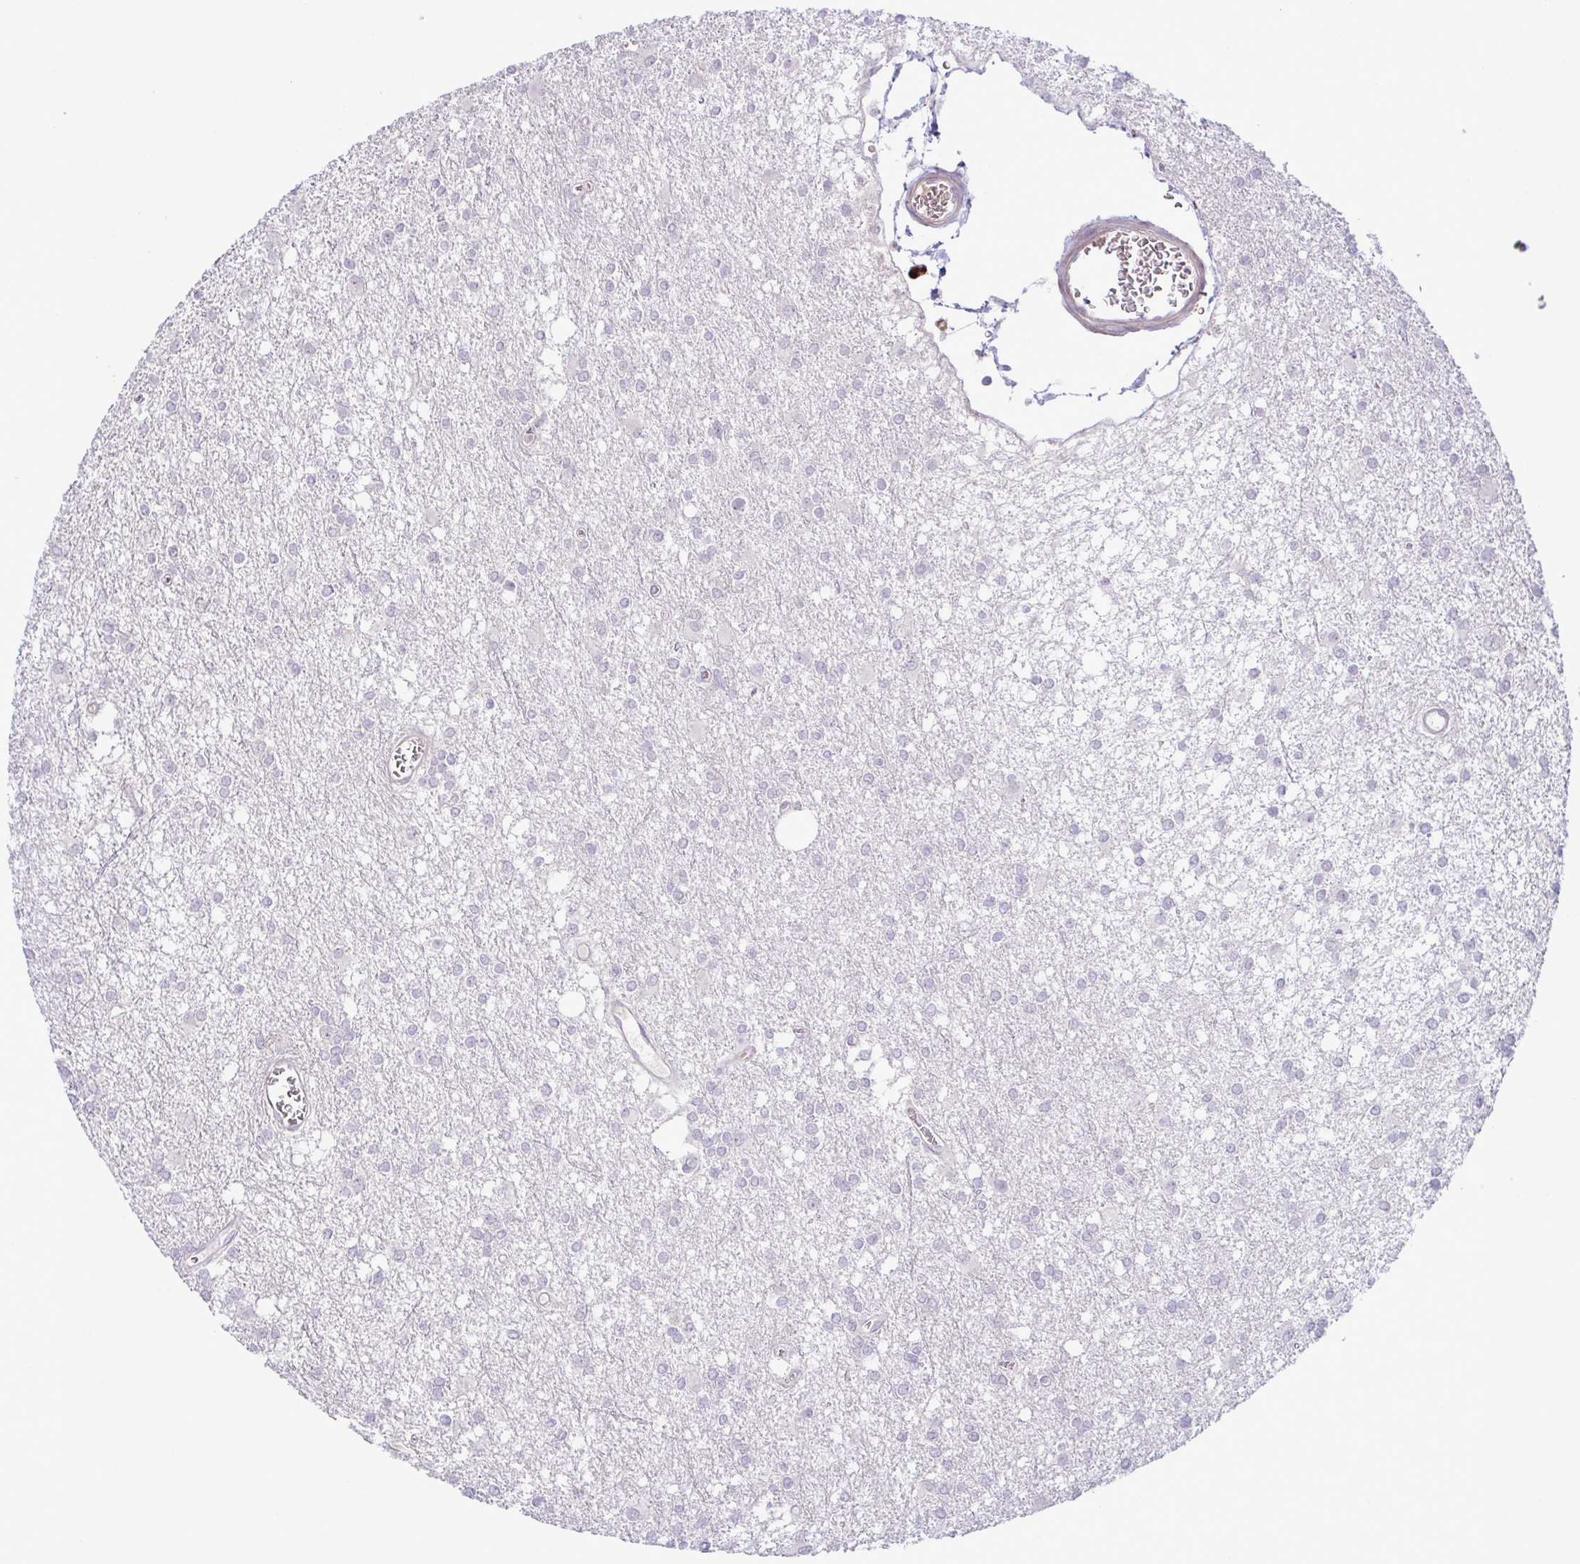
{"staining": {"intensity": "negative", "quantity": "none", "location": "none"}, "tissue": "glioma", "cell_type": "Tumor cells", "image_type": "cancer", "snomed": [{"axis": "morphology", "description": "Glioma, malignant, High grade"}, {"axis": "topography", "description": "Brain"}], "caption": "Malignant glioma (high-grade) stained for a protein using IHC reveals no positivity tumor cells.", "gene": "SYNPO2L", "patient": {"sex": "male", "age": 48}}